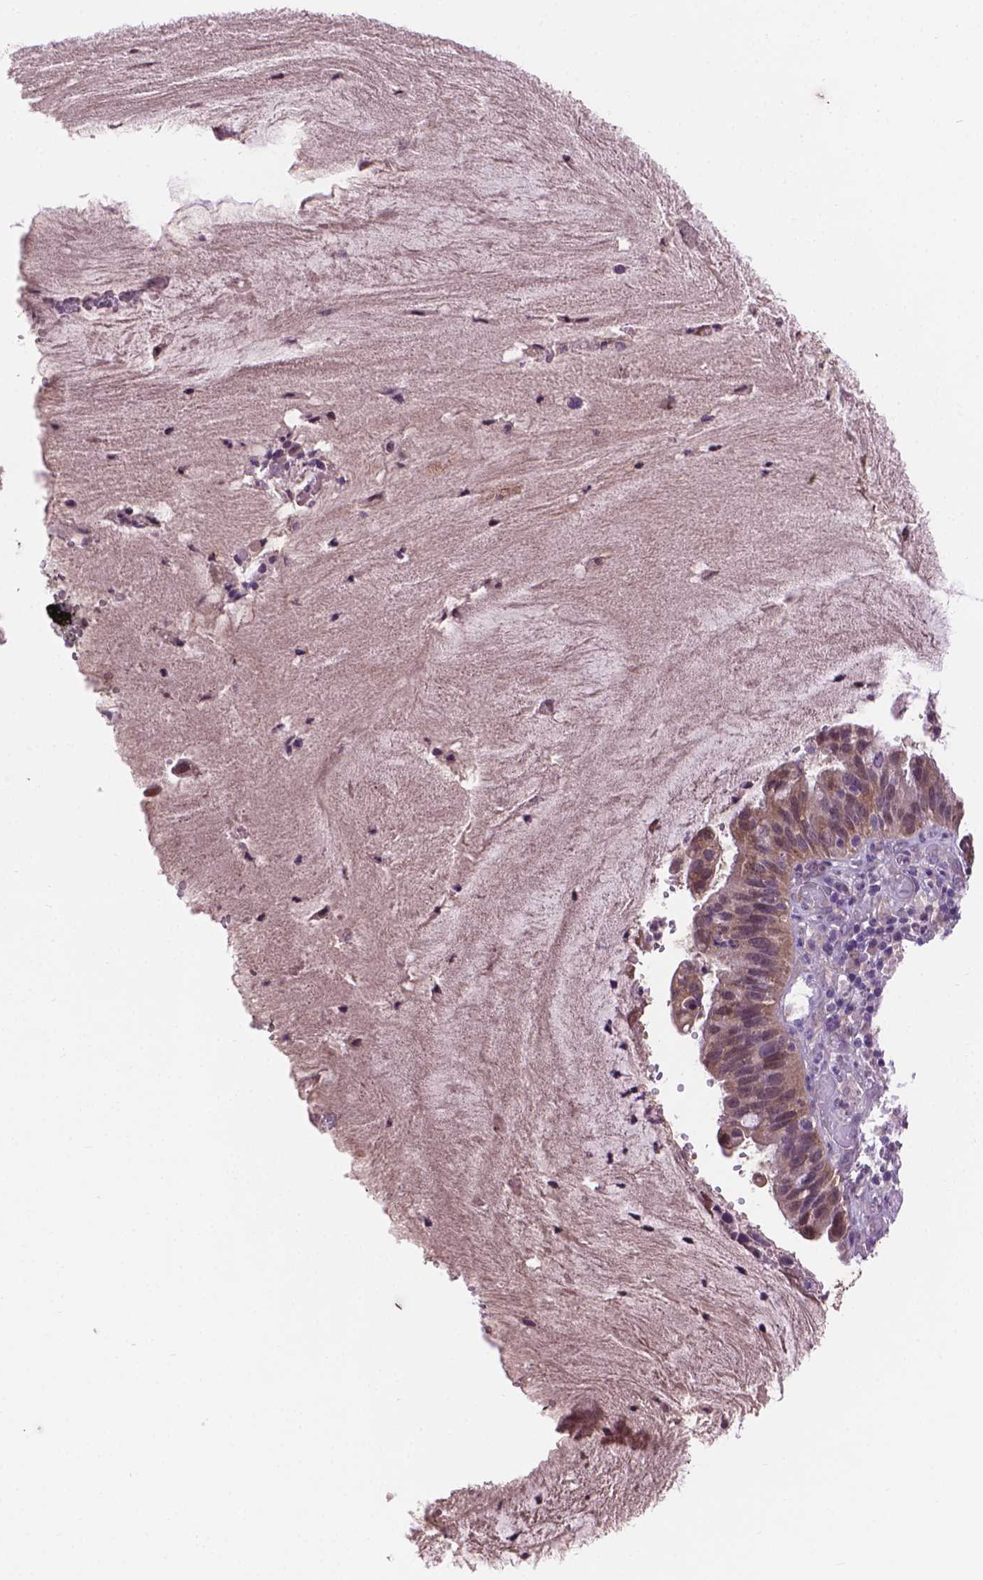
{"staining": {"intensity": "moderate", "quantity": ">75%", "location": "cytoplasmic/membranous"}, "tissue": "cervical cancer", "cell_type": "Tumor cells", "image_type": "cancer", "snomed": [{"axis": "morphology", "description": "Adenocarcinoma, NOS"}, {"axis": "topography", "description": "Cervix"}], "caption": "The photomicrograph reveals staining of cervical adenocarcinoma, revealing moderate cytoplasmic/membranous protein expression (brown color) within tumor cells.", "gene": "IRF6", "patient": {"sex": "female", "age": 34}}